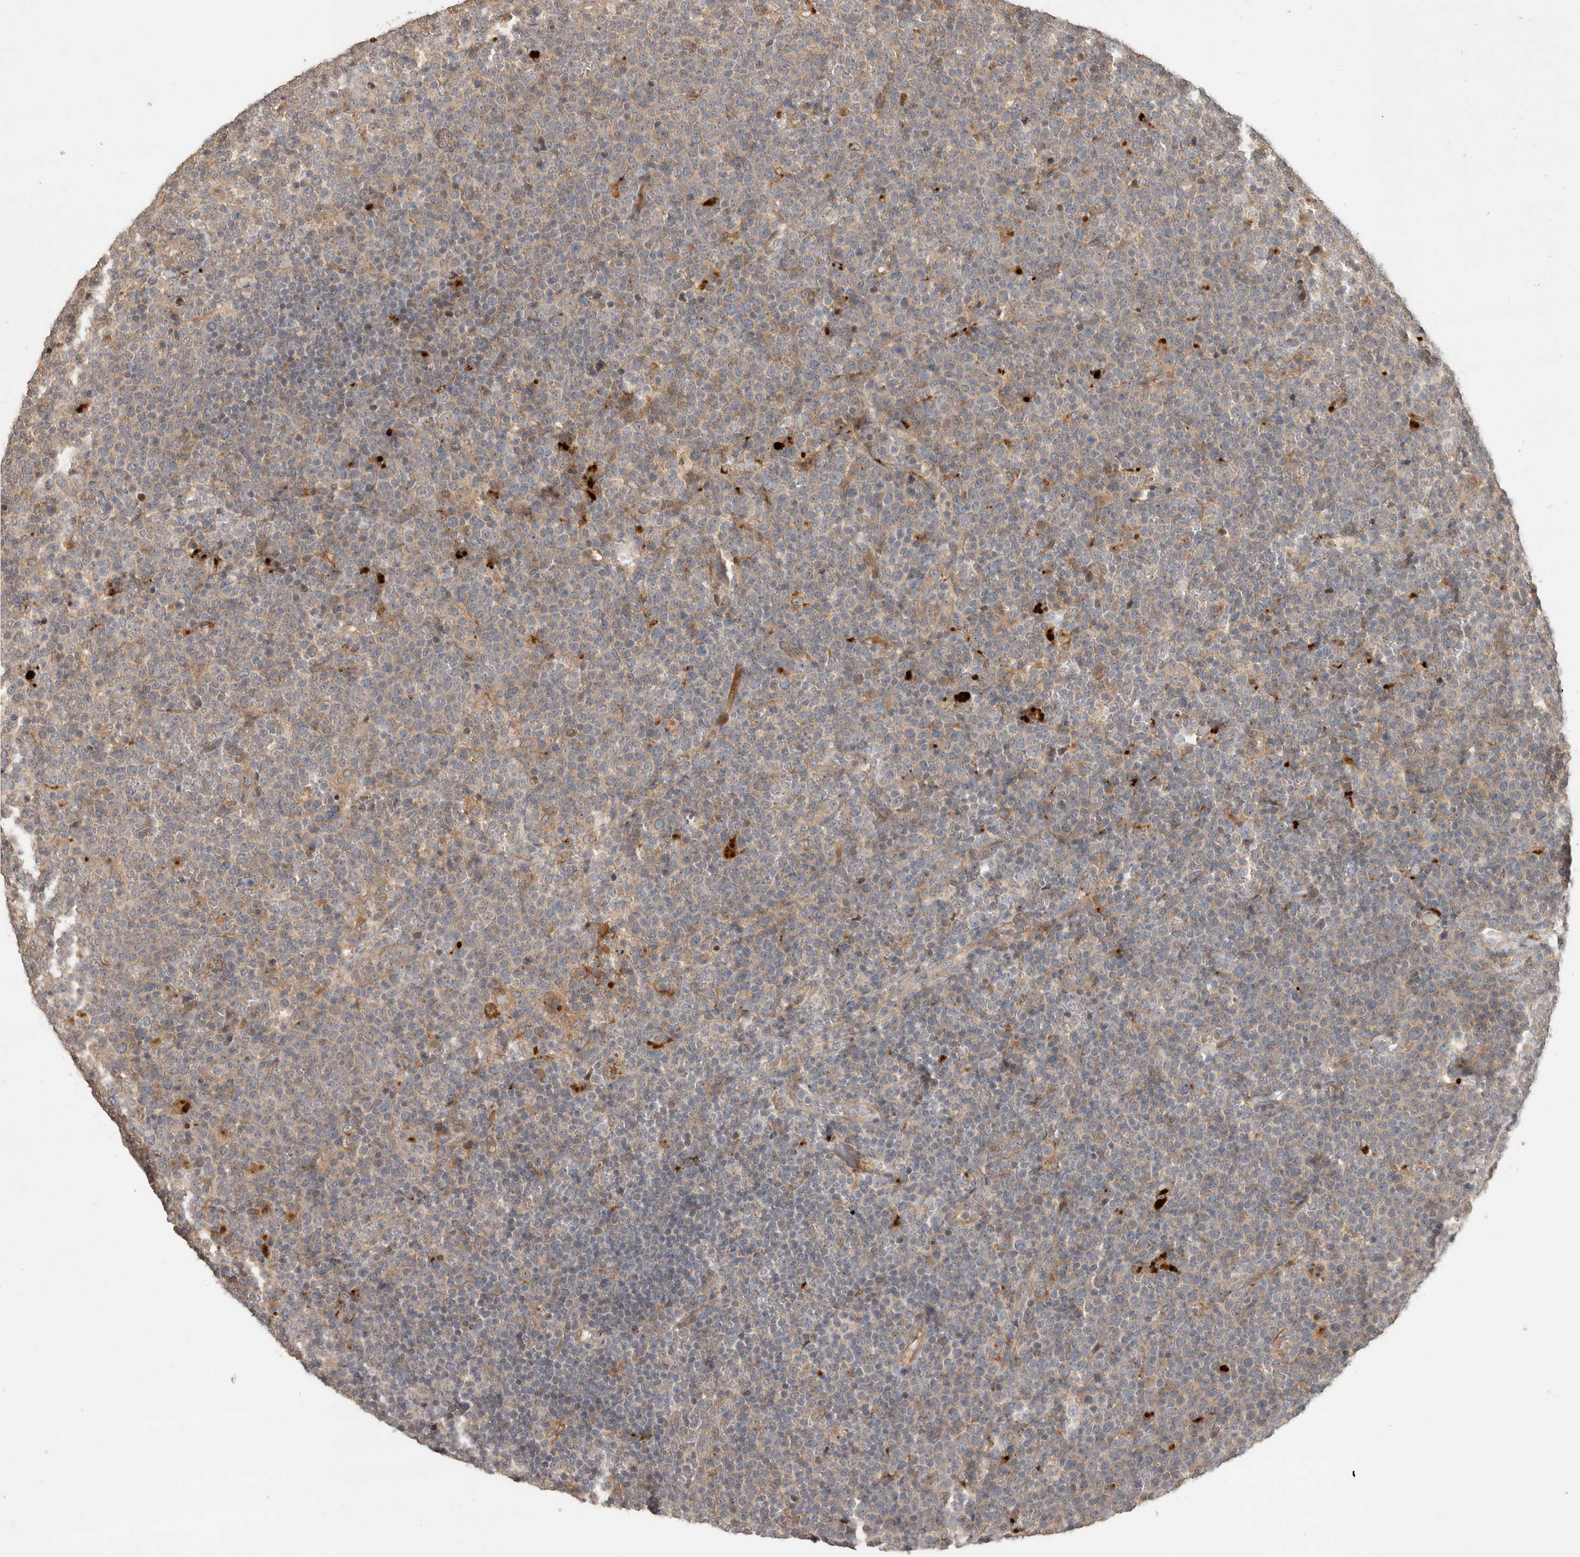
{"staining": {"intensity": "weak", "quantity": "<25%", "location": "cytoplasmic/membranous"}, "tissue": "lymphoma", "cell_type": "Tumor cells", "image_type": "cancer", "snomed": [{"axis": "morphology", "description": "Malignant lymphoma, non-Hodgkin's type, High grade"}, {"axis": "topography", "description": "Lymph node"}], "caption": "Protein analysis of high-grade malignant lymphoma, non-Hodgkin's type shows no significant expression in tumor cells. The staining was performed using DAB to visualize the protein expression in brown, while the nuclei were stained in blue with hematoxylin (Magnification: 20x).", "gene": "PITPNC1", "patient": {"sex": "male", "age": 61}}